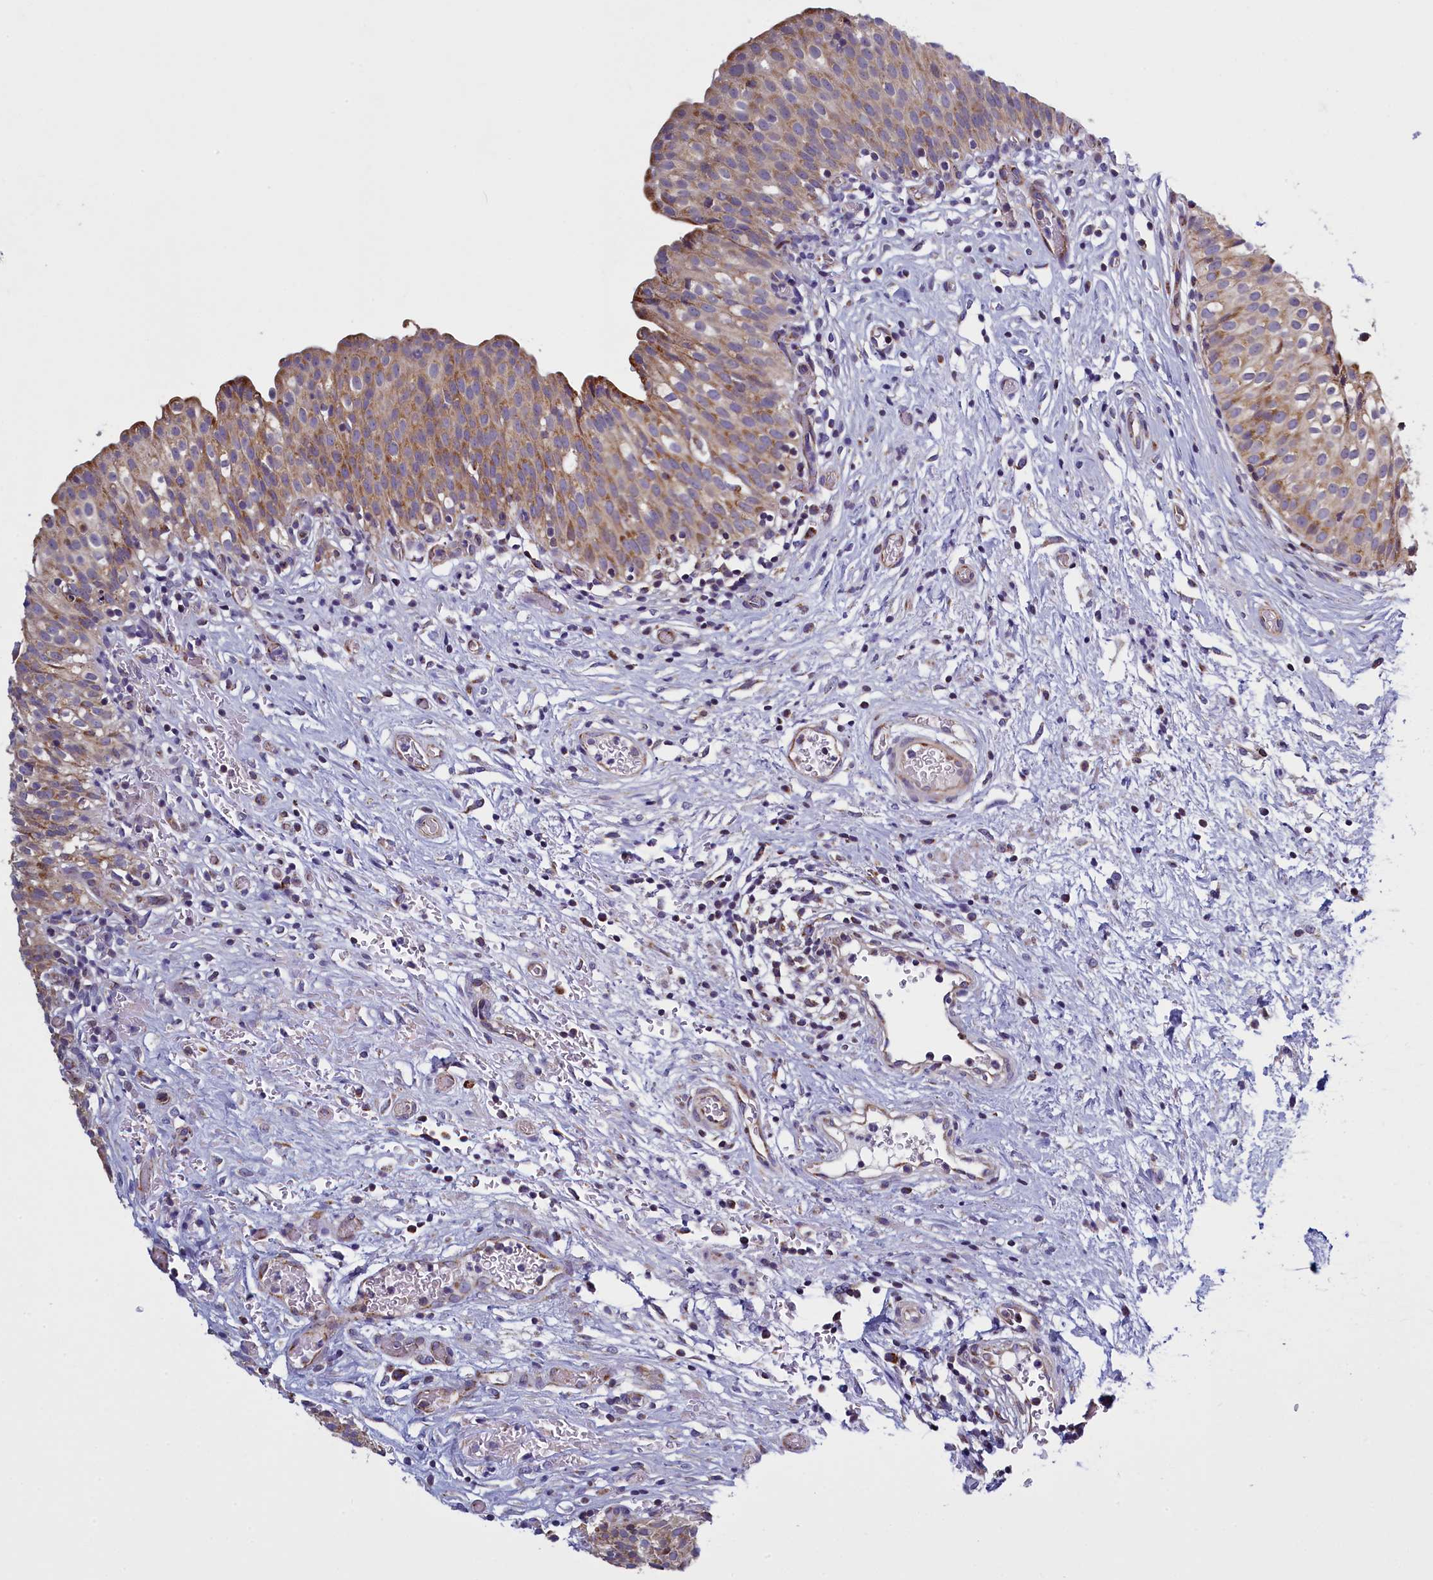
{"staining": {"intensity": "moderate", "quantity": ">75%", "location": "cytoplasmic/membranous"}, "tissue": "urinary bladder", "cell_type": "Urothelial cells", "image_type": "normal", "snomed": [{"axis": "morphology", "description": "Normal tissue, NOS"}, {"axis": "topography", "description": "Urinary bladder"}], "caption": "Immunohistochemistry (IHC) micrograph of benign urinary bladder: urinary bladder stained using immunohistochemistry reveals medium levels of moderate protein expression localized specifically in the cytoplasmic/membranous of urothelial cells, appearing as a cytoplasmic/membranous brown color.", "gene": "IFT122", "patient": {"sex": "male", "age": 55}}